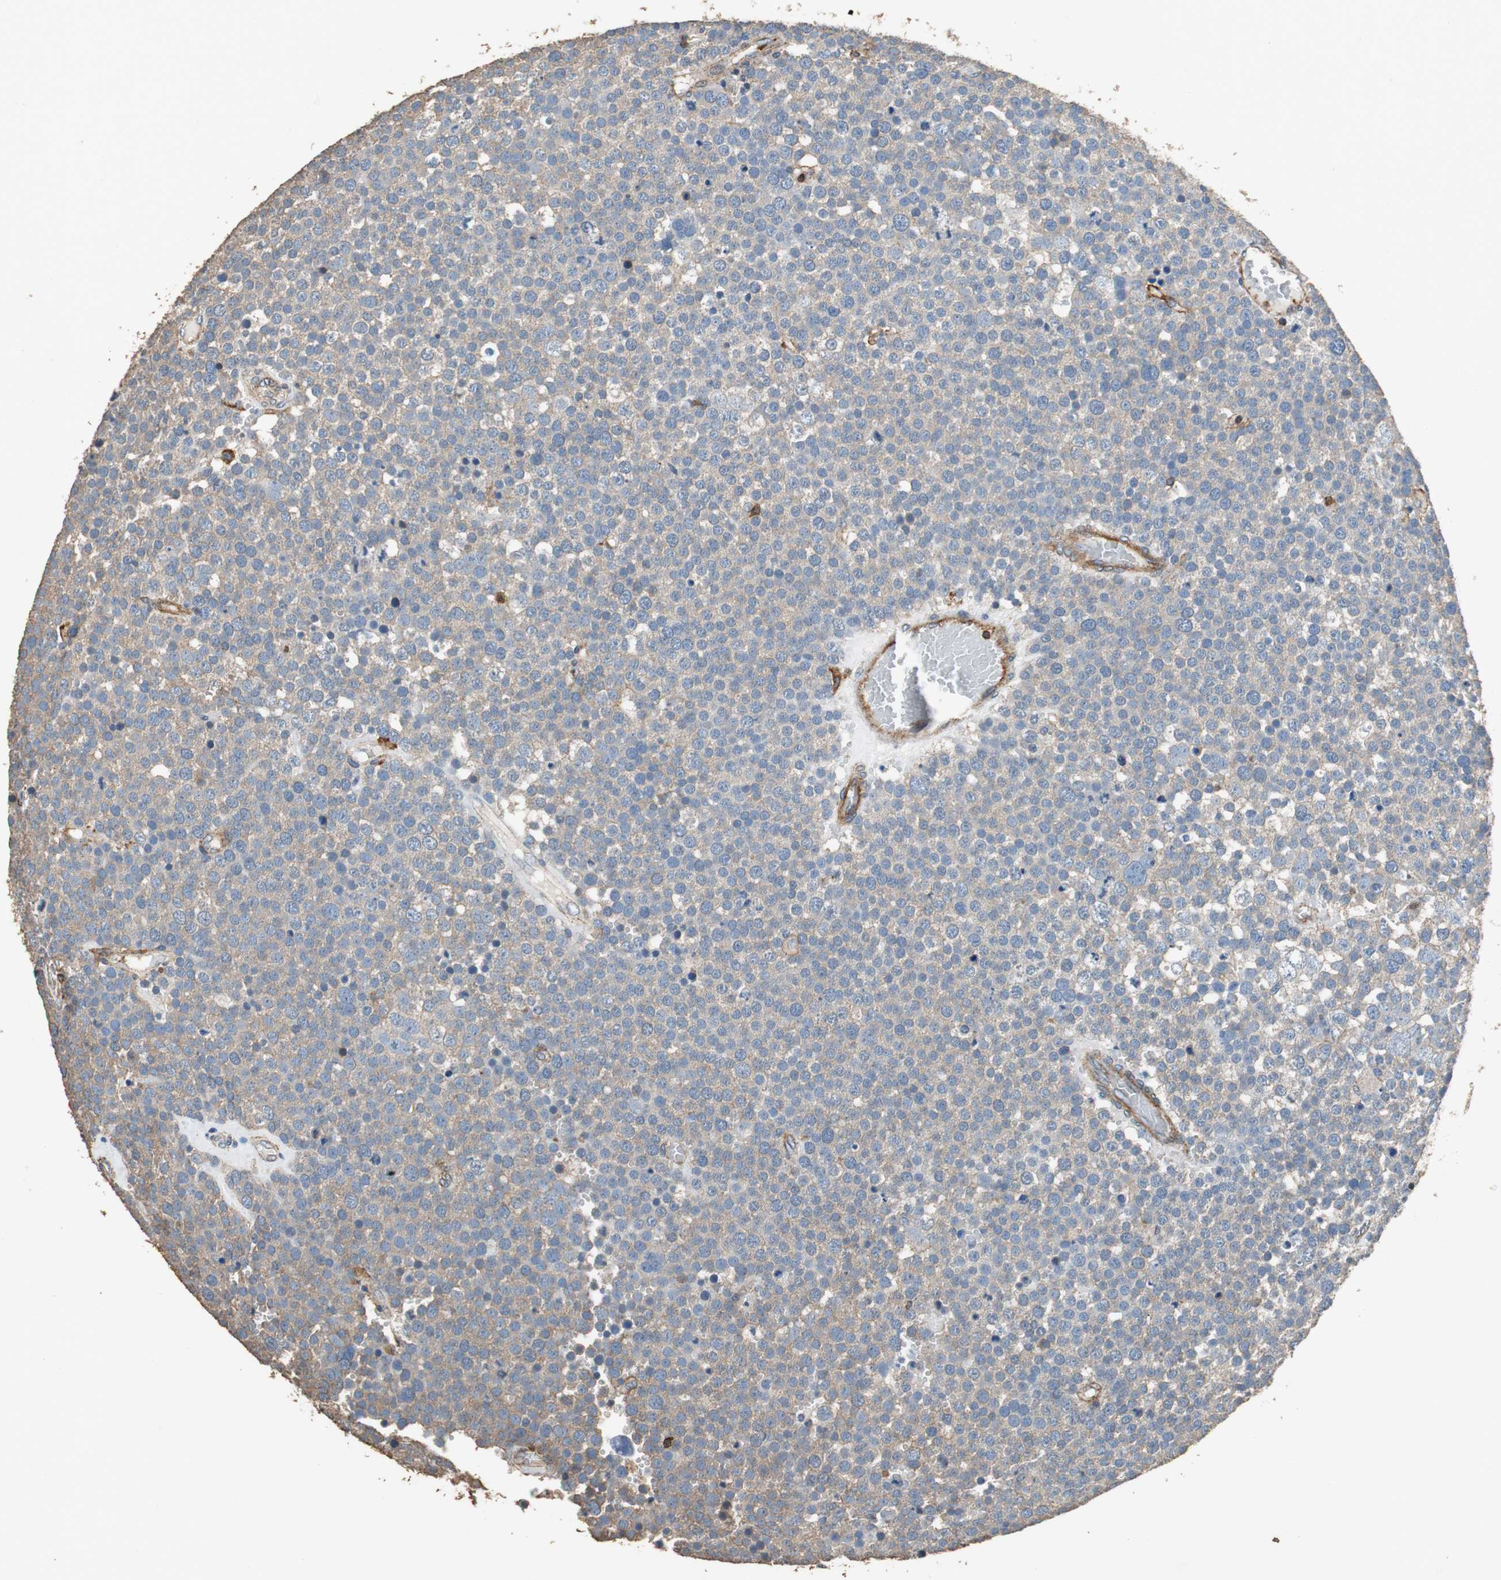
{"staining": {"intensity": "weak", "quantity": ">75%", "location": "cytoplasmic/membranous"}, "tissue": "testis cancer", "cell_type": "Tumor cells", "image_type": "cancer", "snomed": [{"axis": "morphology", "description": "Seminoma, NOS"}, {"axis": "topography", "description": "Testis"}], "caption": "Weak cytoplasmic/membranous protein positivity is present in approximately >75% of tumor cells in testis cancer.", "gene": "PRKRA", "patient": {"sex": "male", "age": 71}}